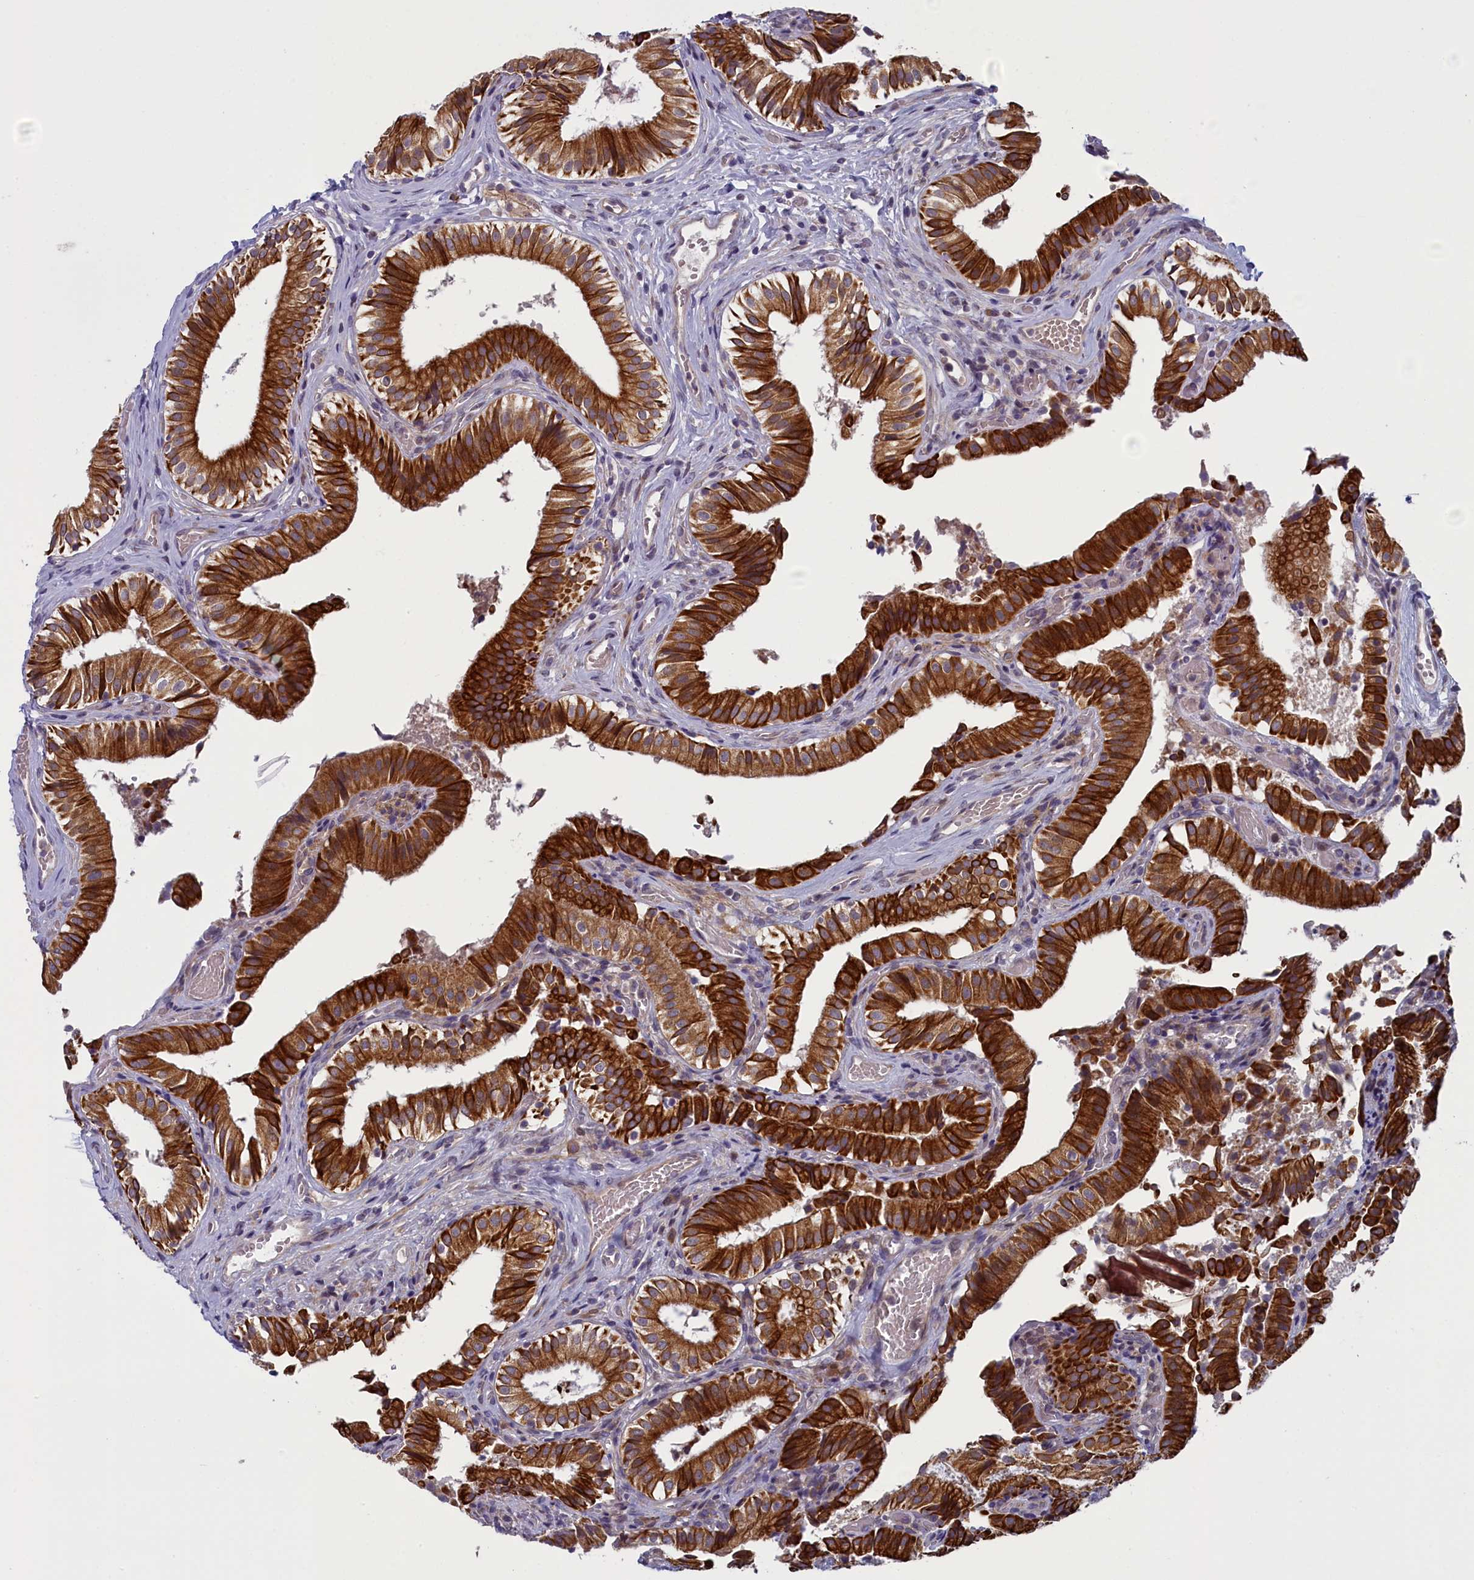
{"staining": {"intensity": "strong", "quantity": ">75%", "location": "cytoplasmic/membranous"}, "tissue": "gallbladder", "cell_type": "Glandular cells", "image_type": "normal", "snomed": [{"axis": "morphology", "description": "Normal tissue, NOS"}, {"axis": "topography", "description": "Gallbladder"}], "caption": "Gallbladder stained with DAB (3,3'-diaminobenzidine) immunohistochemistry shows high levels of strong cytoplasmic/membranous positivity in about >75% of glandular cells. (DAB = brown stain, brightfield microscopy at high magnification).", "gene": "ANKRD39", "patient": {"sex": "female", "age": 47}}